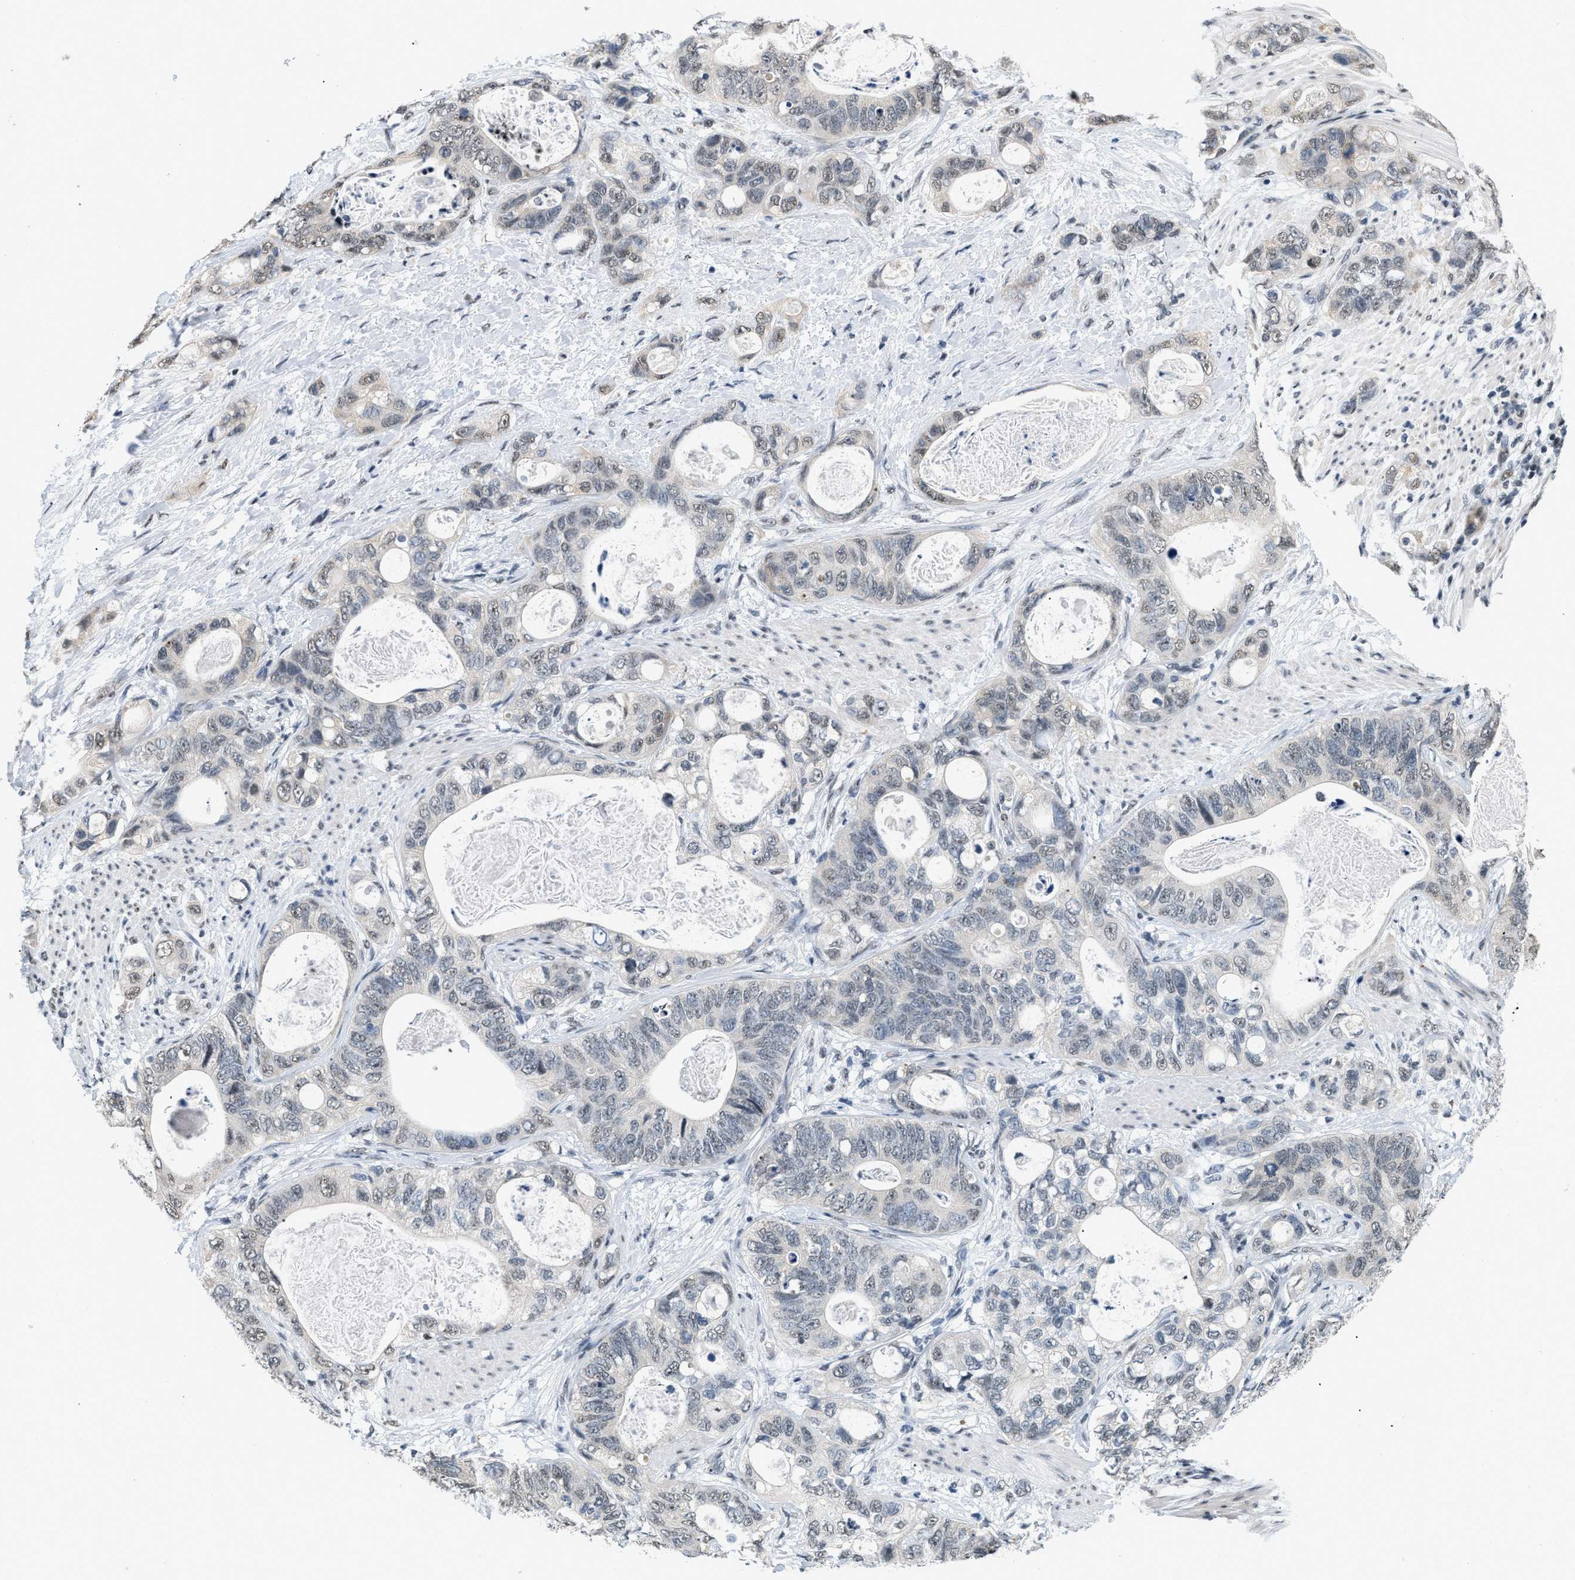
{"staining": {"intensity": "weak", "quantity": "<25%", "location": "nuclear"}, "tissue": "stomach cancer", "cell_type": "Tumor cells", "image_type": "cancer", "snomed": [{"axis": "morphology", "description": "Normal tissue, NOS"}, {"axis": "morphology", "description": "Adenocarcinoma, NOS"}, {"axis": "topography", "description": "Stomach"}], "caption": "Tumor cells show no significant protein positivity in adenocarcinoma (stomach). The staining was performed using DAB (3,3'-diaminobenzidine) to visualize the protein expression in brown, while the nuclei were stained in blue with hematoxylin (Magnification: 20x).", "gene": "RAF1", "patient": {"sex": "female", "age": 89}}